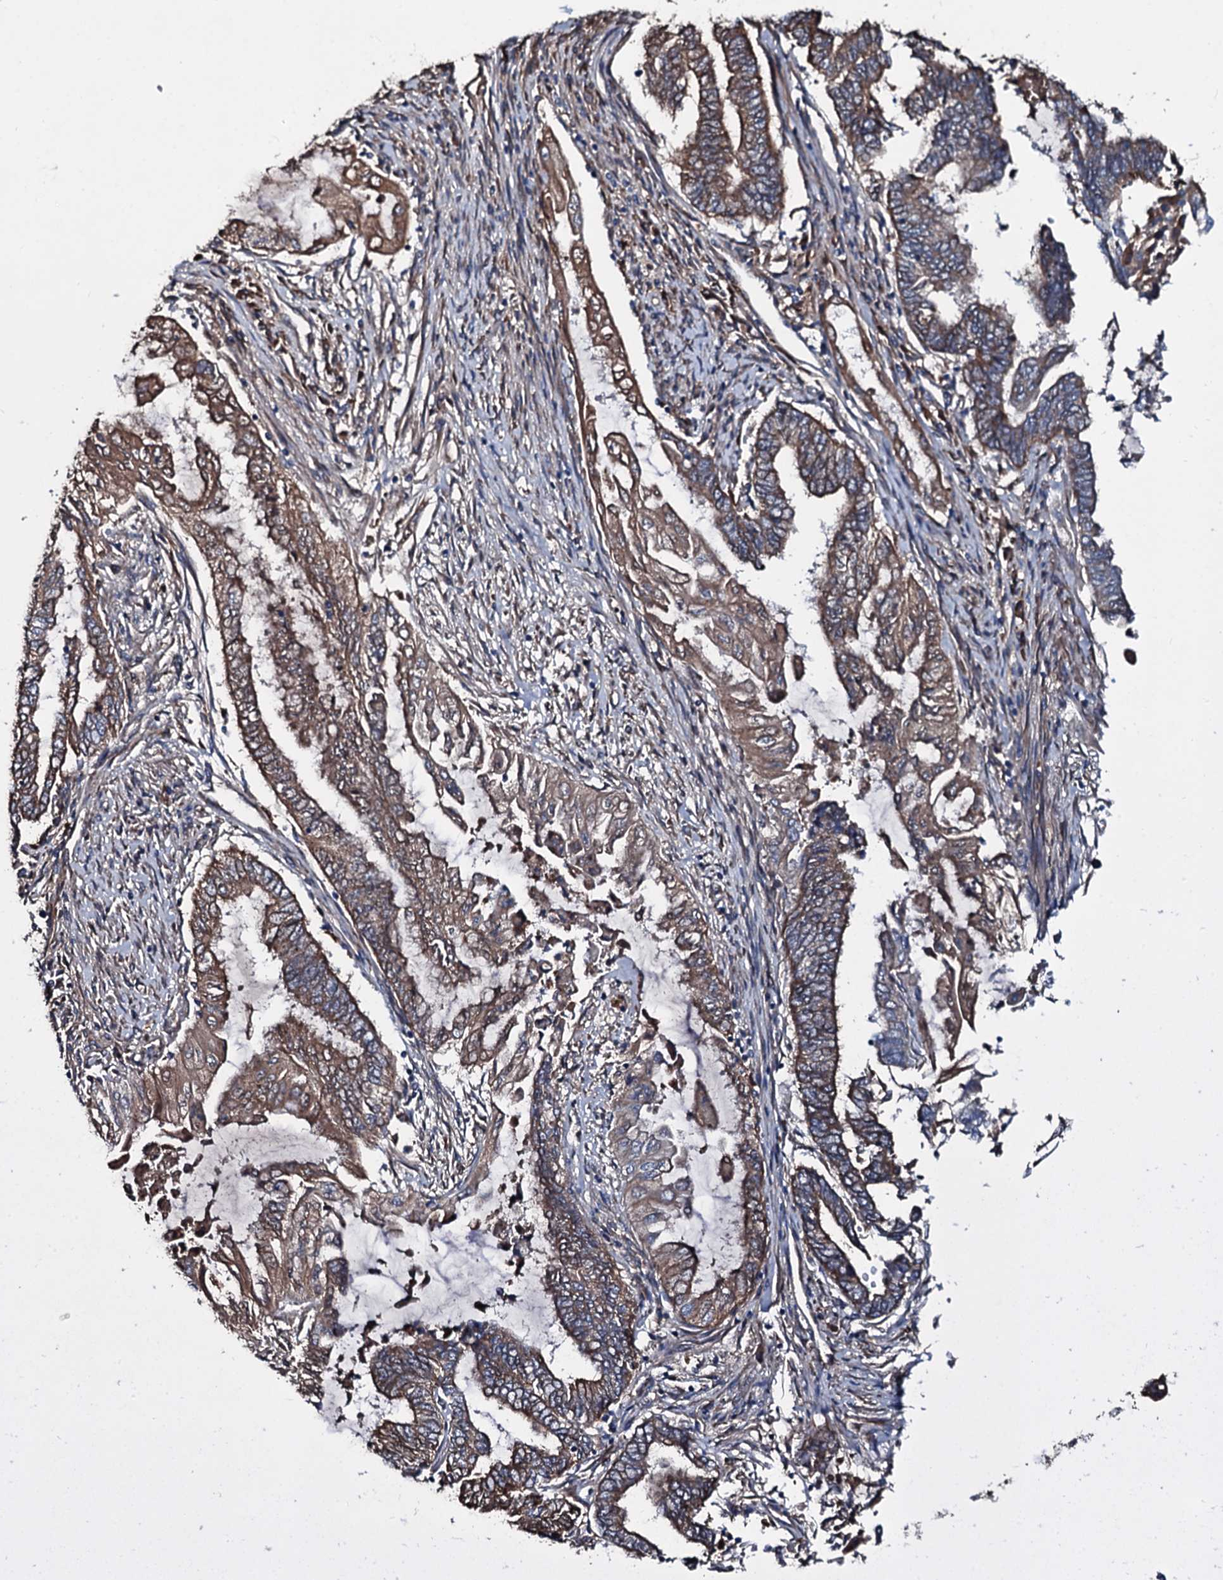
{"staining": {"intensity": "moderate", "quantity": ">75%", "location": "cytoplasmic/membranous"}, "tissue": "endometrial cancer", "cell_type": "Tumor cells", "image_type": "cancer", "snomed": [{"axis": "morphology", "description": "Adenocarcinoma, NOS"}, {"axis": "topography", "description": "Uterus"}, {"axis": "topography", "description": "Endometrium"}], "caption": "A brown stain shows moderate cytoplasmic/membranous staining of a protein in human endometrial adenocarcinoma tumor cells.", "gene": "ACSS3", "patient": {"sex": "female", "age": 70}}